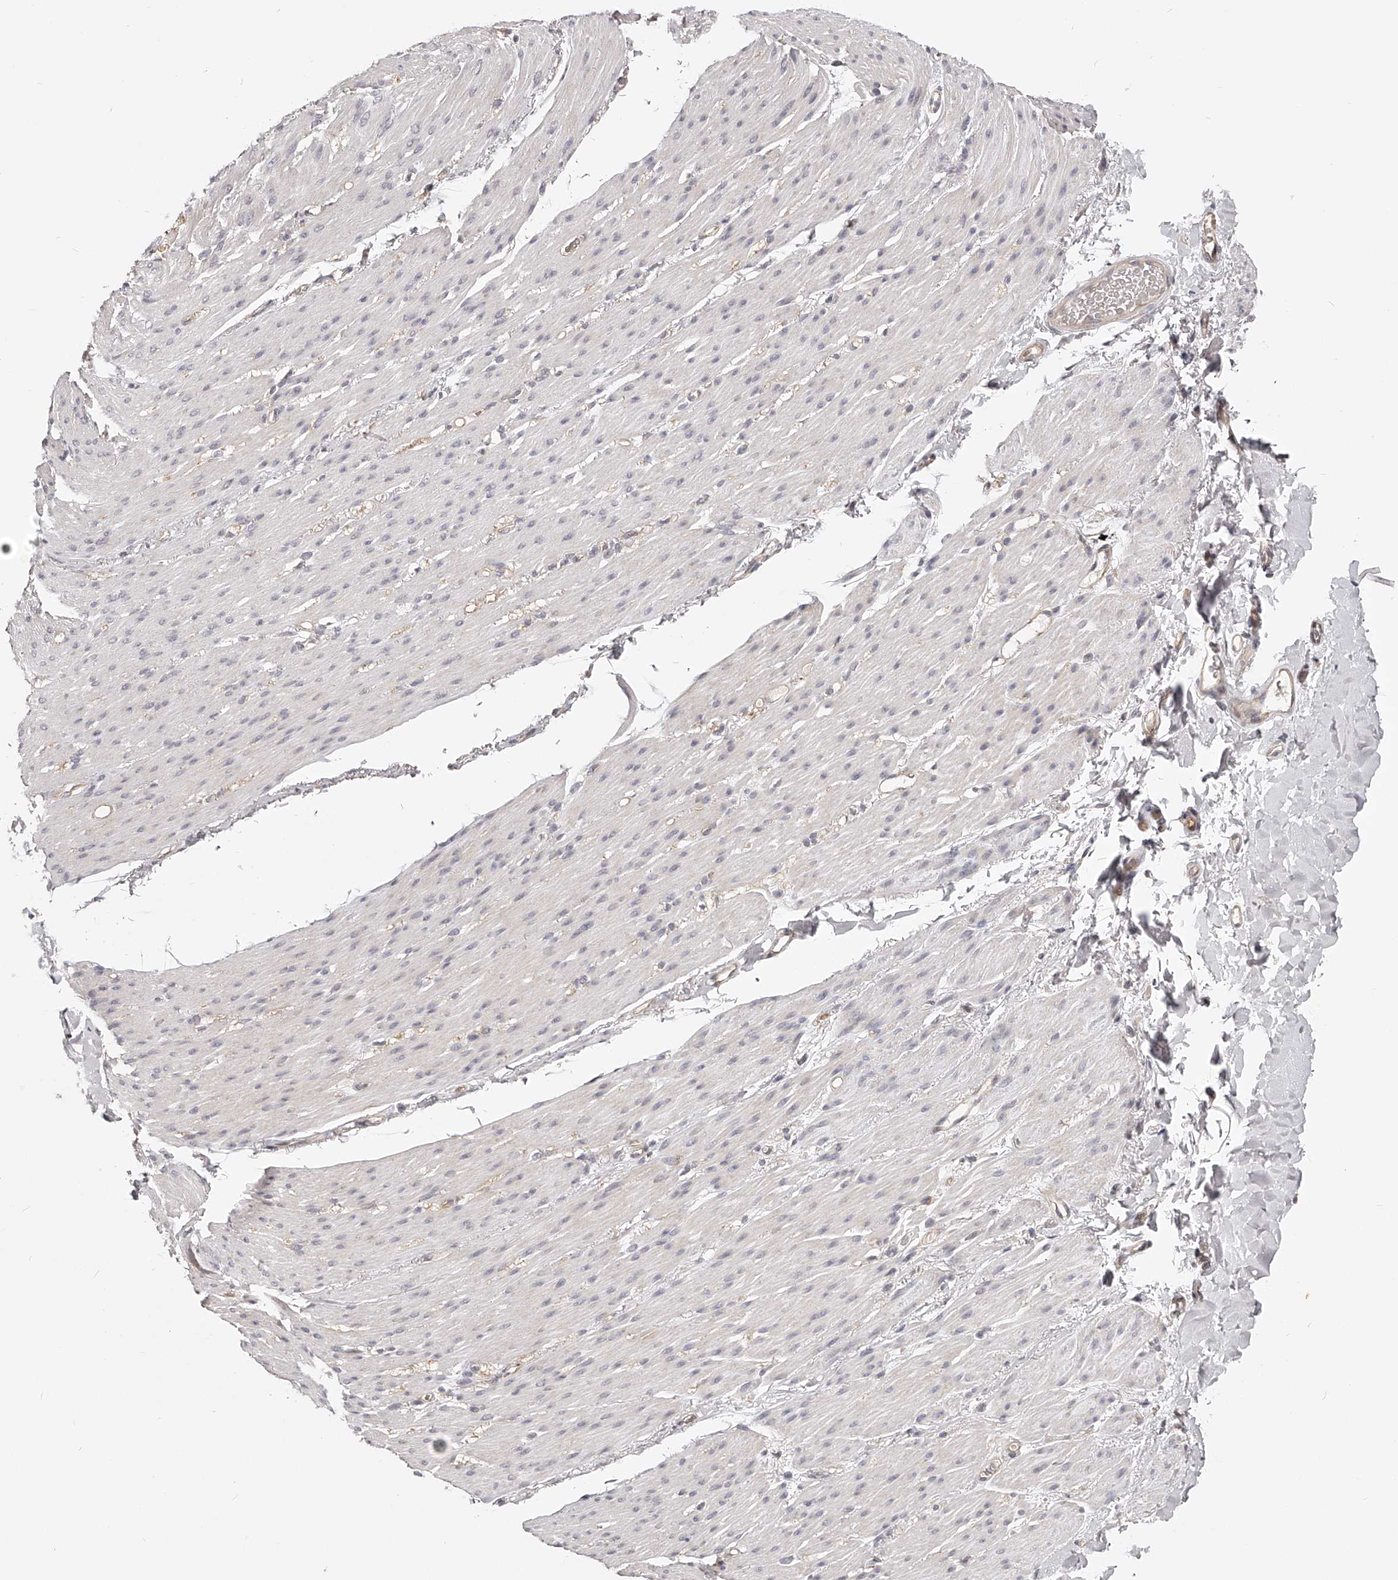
{"staining": {"intensity": "negative", "quantity": "none", "location": "none"}, "tissue": "smooth muscle", "cell_type": "Smooth muscle cells", "image_type": "normal", "snomed": [{"axis": "morphology", "description": "Normal tissue, NOS"}, {"axis": "topography", "description": "Colon"}, {"axis": "topography", "description": "Peripheral nerve tissue"}], "caption": "Immunohistochemistry (IHC) micrograph of unremarkable human smooth muscle stained for a protein (brown), which exhibits no expression in smooth muscle cells. Nuclei are stained in blue.", "gene": "ZNF582", "patient": {"sex": "female", "age": 61}}